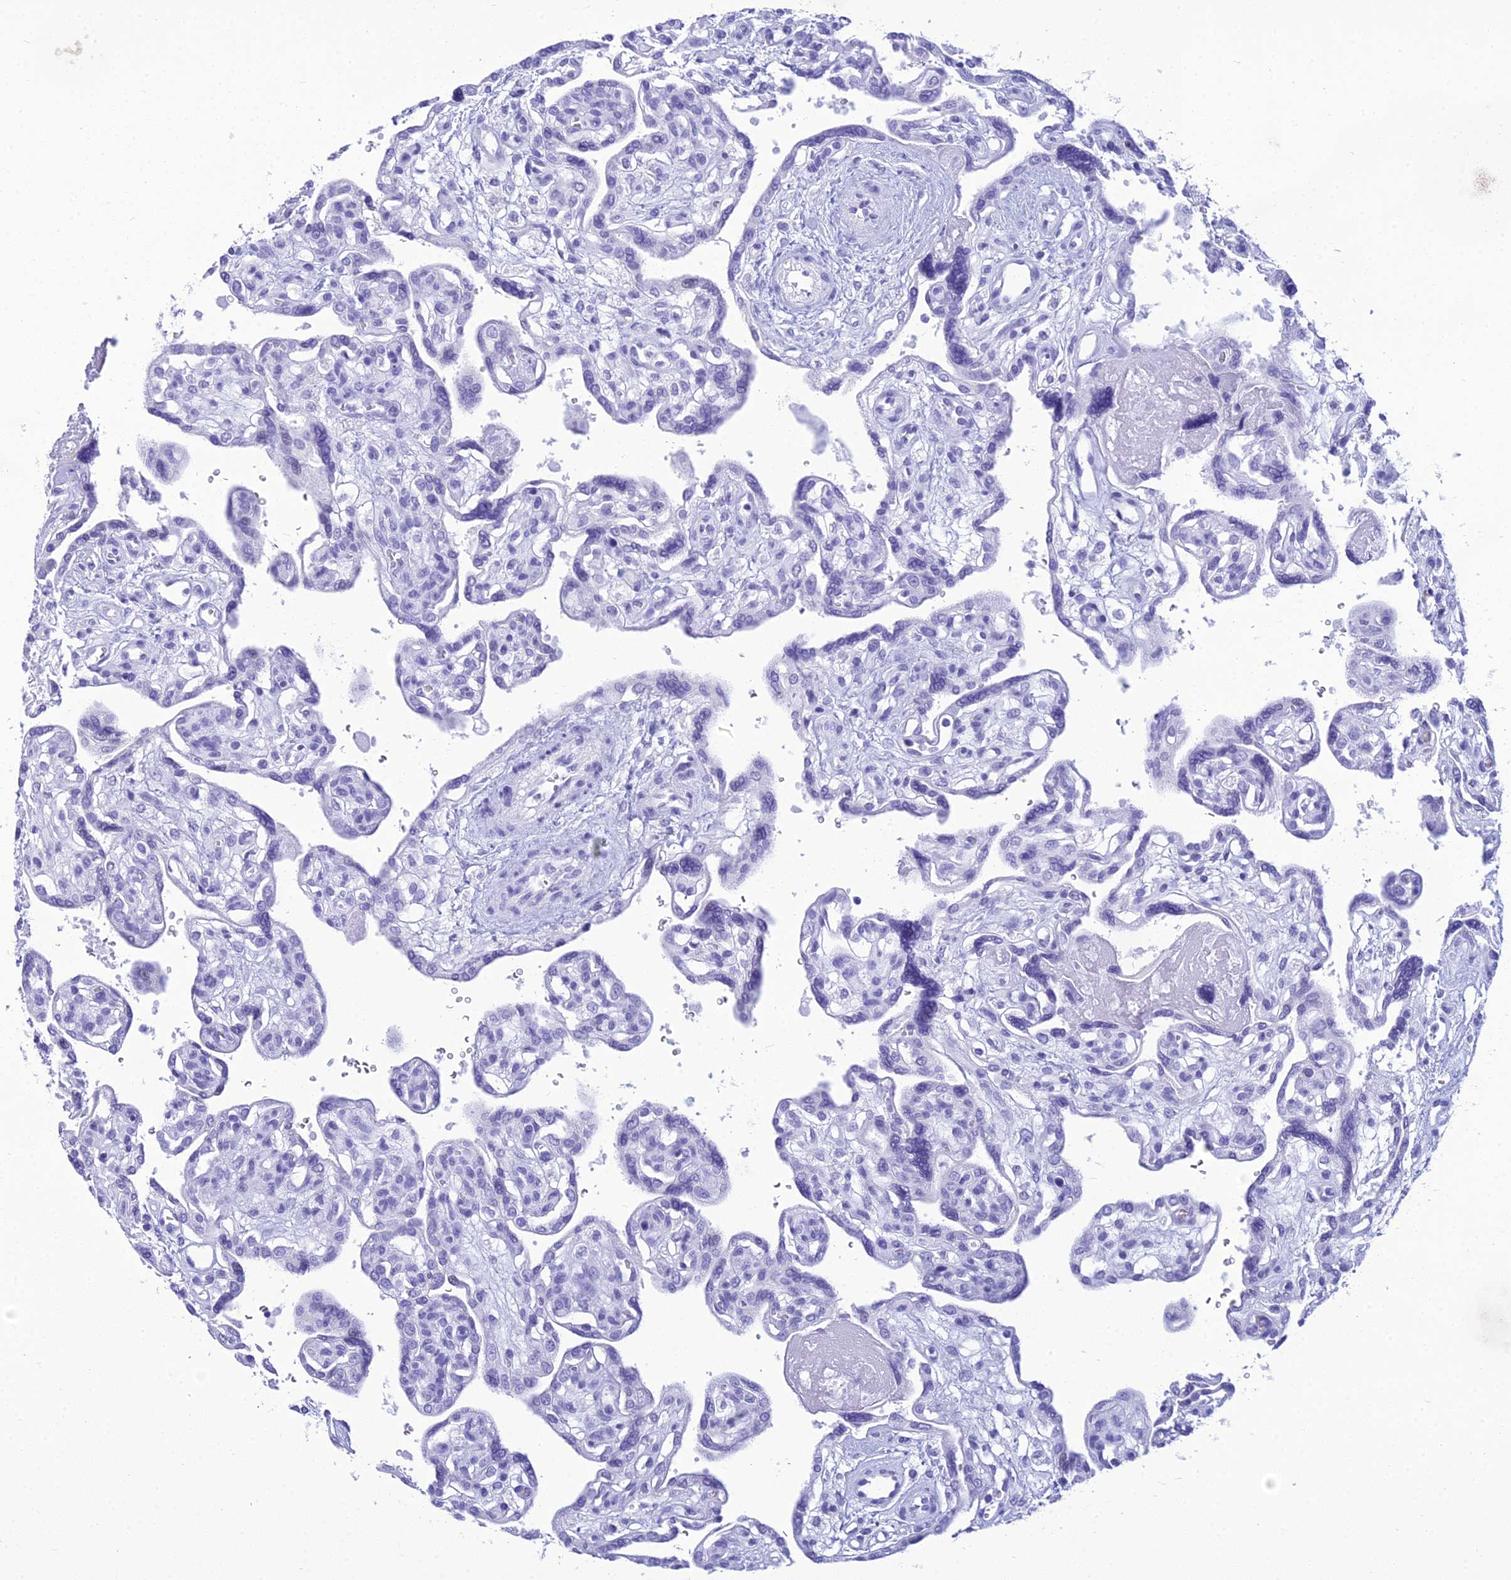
{"staining": {"intensity": "negative", "quantity": "none", "location": "none"}, "tissue": "placenta", "cell_type": "Trophoblastic cells", "image_type": "normal", "snomed": [{"axis": "morphology", "description": "Normal tissue, NOS"}, {"axis": "topography", "description": "Placenta"}], "caption": "The IHC photomicrograph has no significant expression in trophoblastic cells of placenta.", "gene": "ZNF442", "patient": {"sex": "female", "age": 39}}